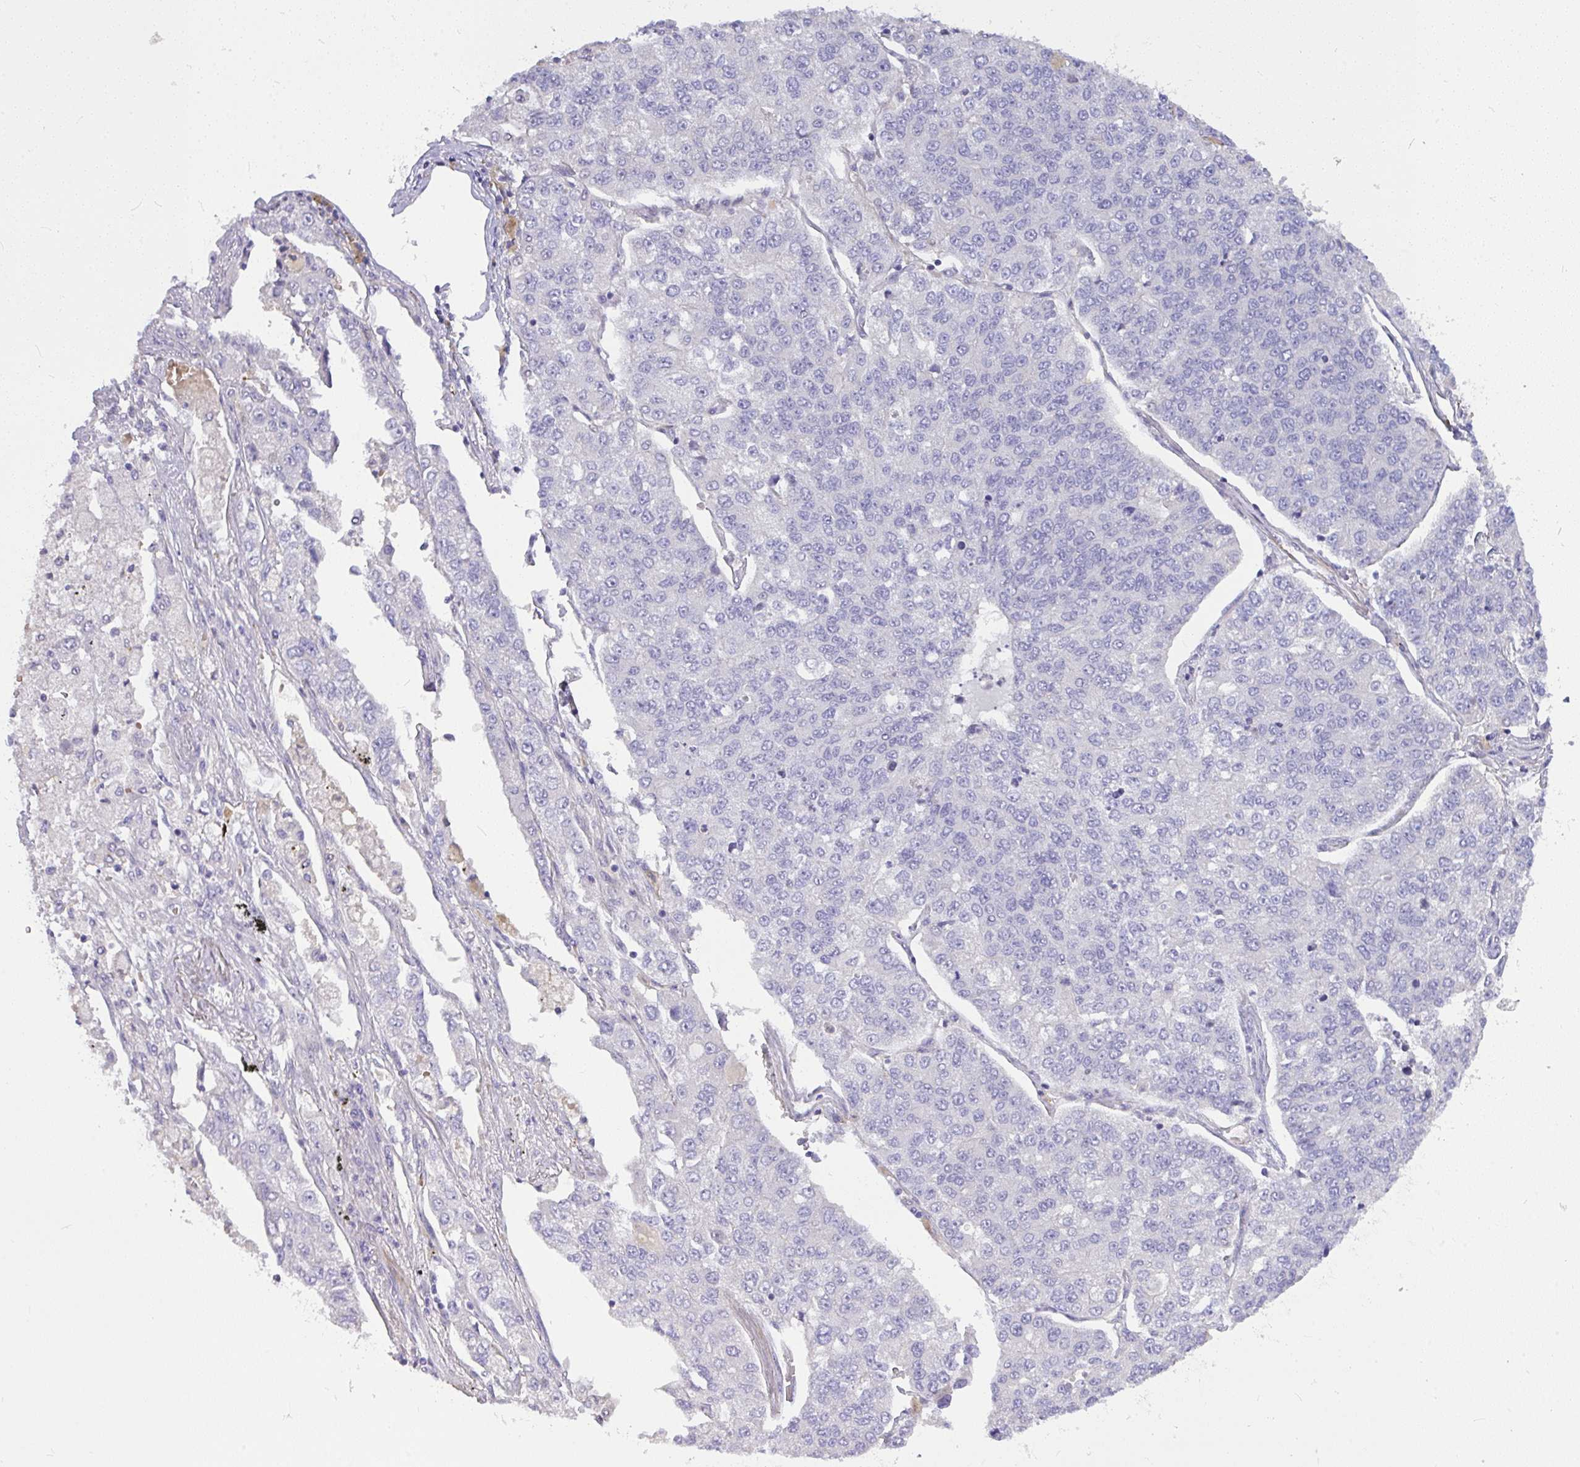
{"staining": {"intensity": "negative", "quantity": "none", "location": "none"}, "tissue": "lung cancer", "cell_type": "Tumor cells", "image_type": "cancer", "snomed": [{"axis": "morphology", "description": "Adenocarcinoma, NOS"}, {"axis": "topography", "description": "Lung"}], "caption": "Protein analysis of lung adenocarcinoma reveals no significant positivity in tumor cells.", "gene": "MOCS1", "patient": {"sex": "male", "age": 49}}